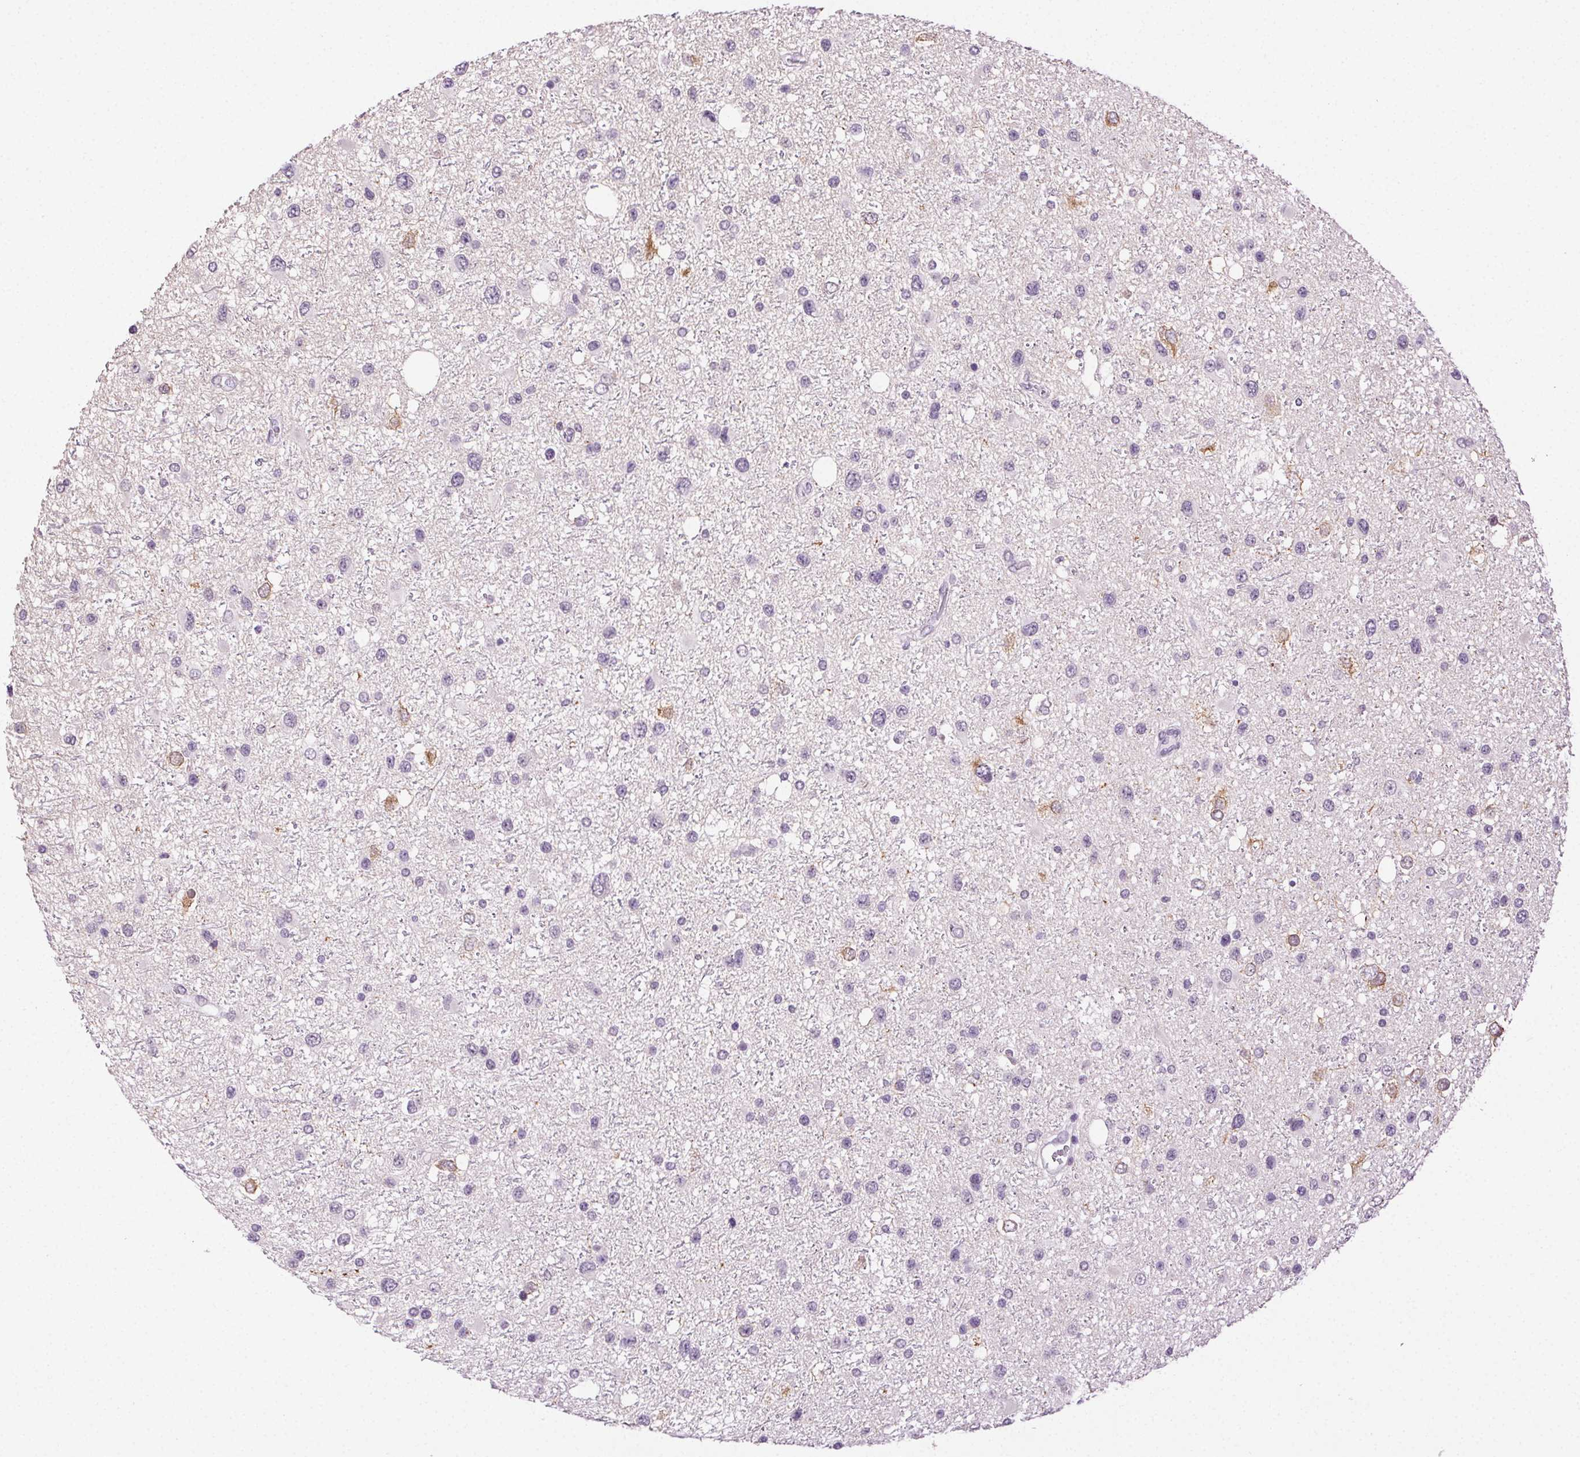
{"staining": {"intensity": "negative", "quantity": "none", "location": "none"}, "tissue": "glioma", "cell_type": "Tumor cells", "image_type": "cancer", "snomed": [{"axis": "morphology", "description": "Glioma, malignant, Low grade"}, {"axis": "topography", "description": "Brain"}], "caption": "This is a image of immunohistochemistry (IHC) staining of glioma, which shows no expression in tumor cells.", "gene": "CLDN10", "patient": {"sex": "female", "age": 32}}